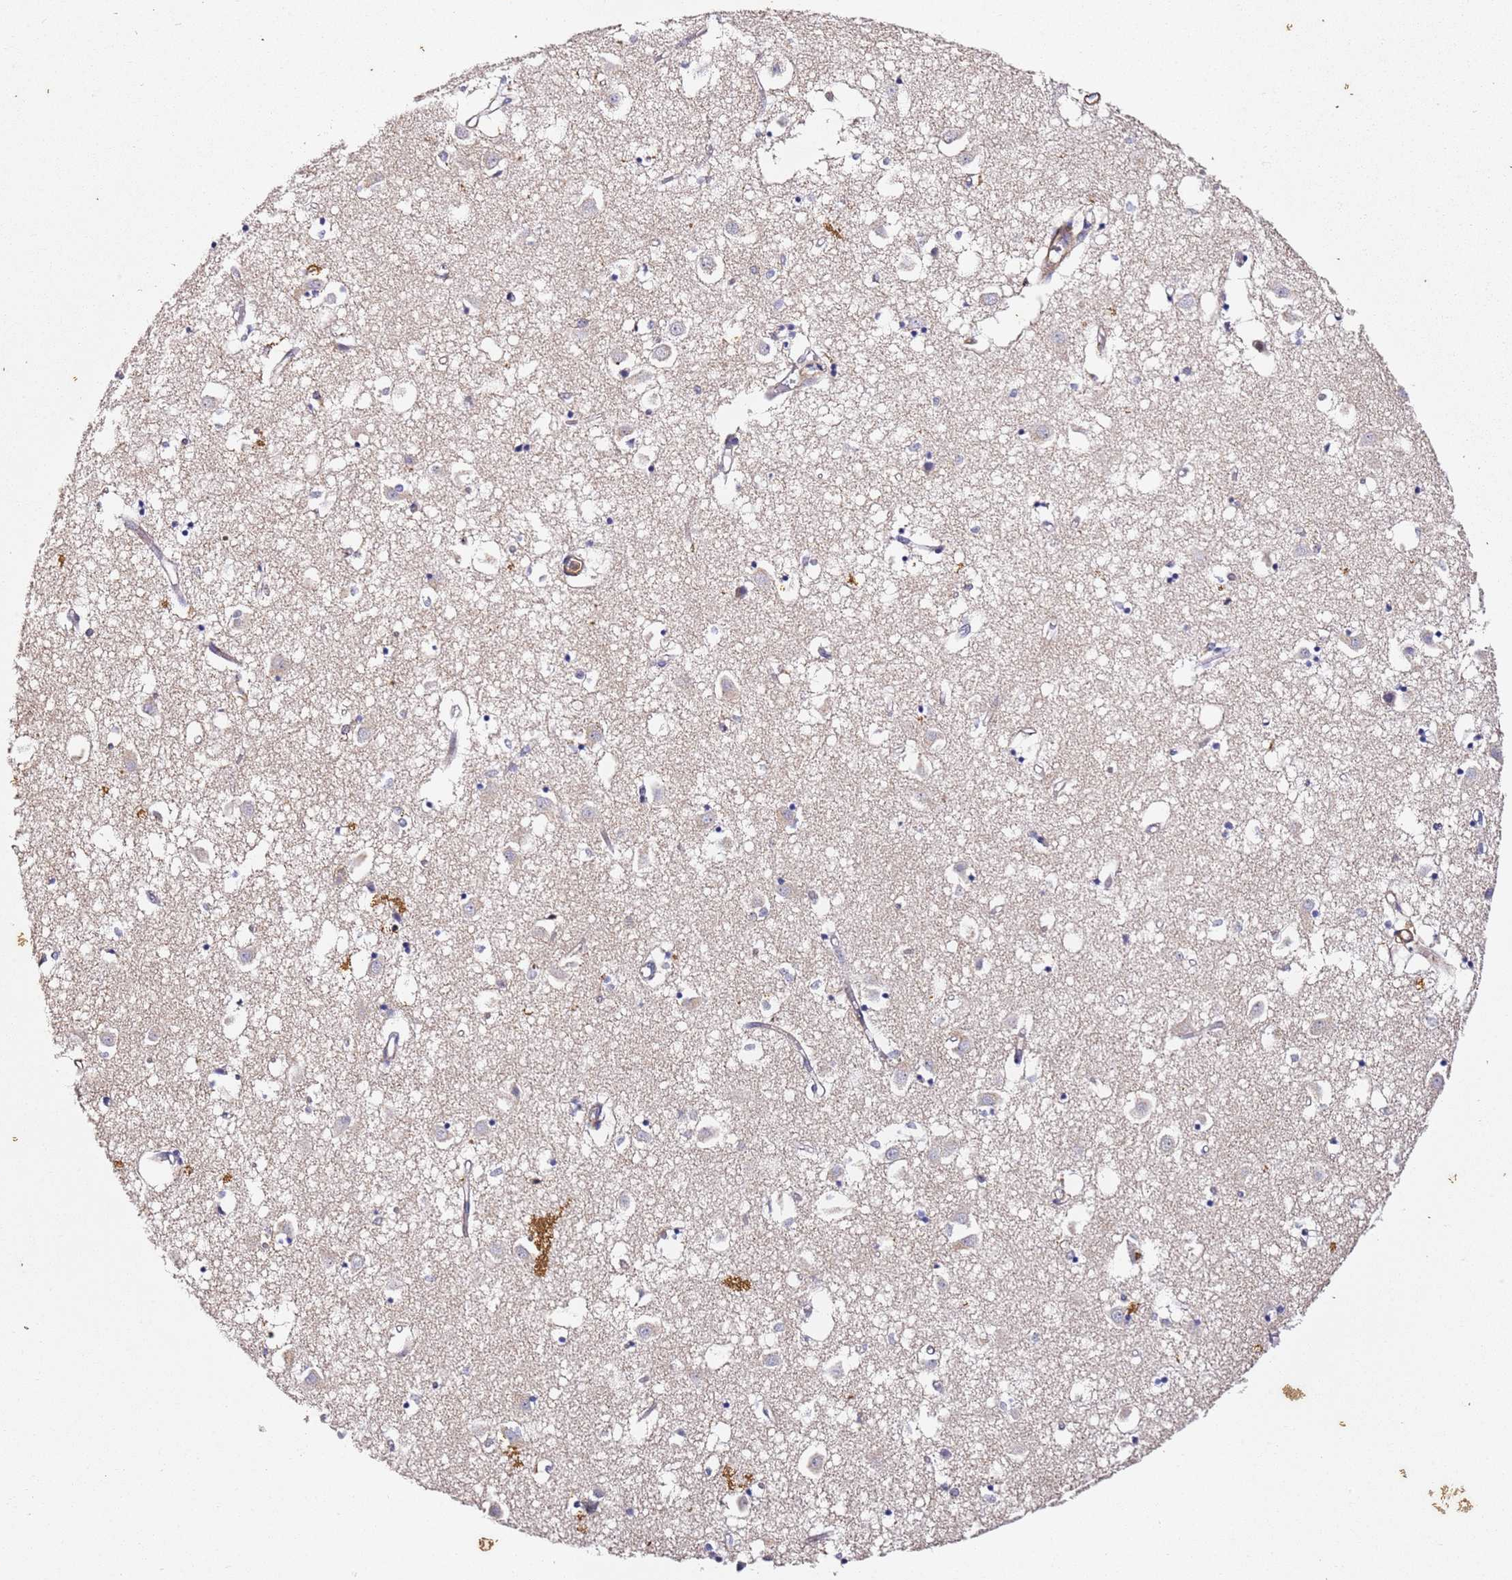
{"staining": {"intensity": "negative", "quantity": "none", "location": "none"}, "tissue": "caudate", "cell_type": "Glial cells", "image_type": "normal", "snomed": [{"axis": "morphology", "description": "Normal tissue, NOS"}, {"axis": "topography", "description": "Lateral ventricle wall"}], "caption": "IHC micrograph of unremarkable caudate: caudate stained with DAB (3,3'-diaminobenzidine) exhibits no significant protein expression in glial cells.", "gene": "ZNF671", "patient": {"sex": "male", "age": 70}}